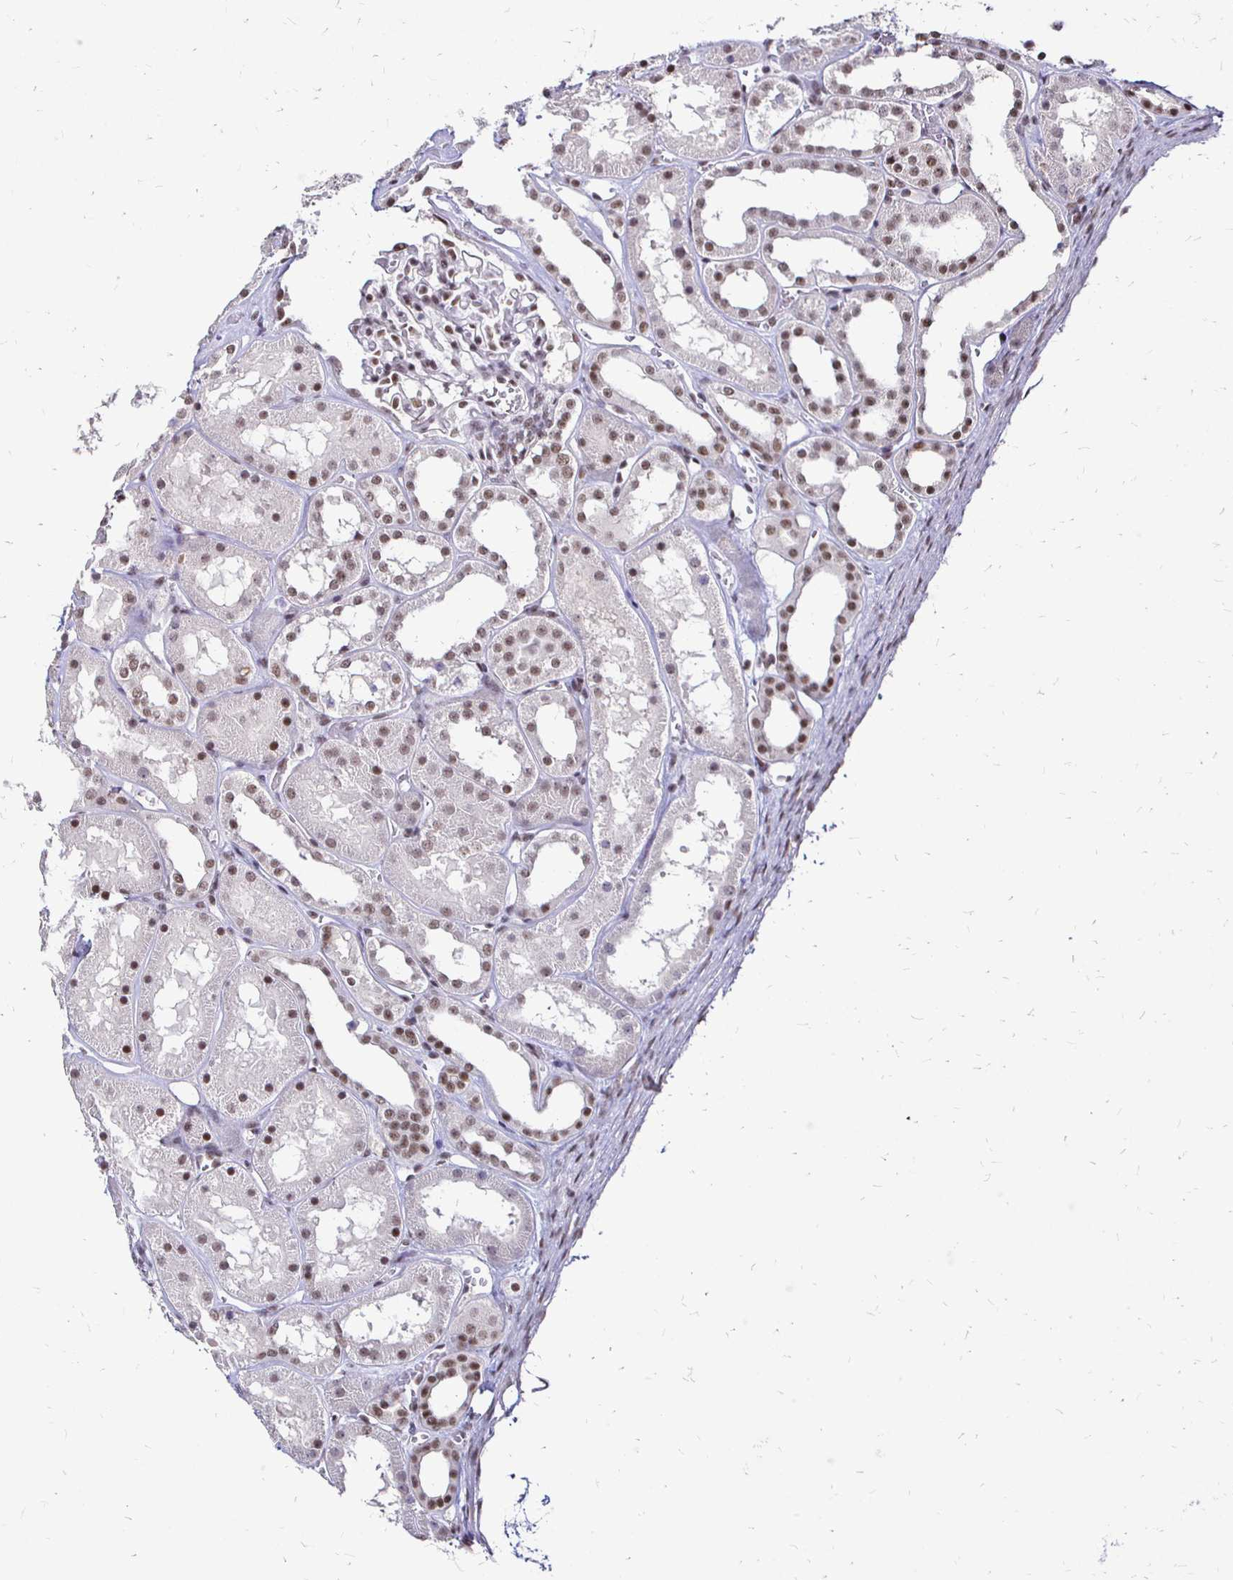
{"staining": {"intensity": "moderate", "quantity": ">75%", "location": "nuclear"}, "tissue": "kidney", "cell_type": "Cells in glomeruli", "image_type": "normal", "snomed": [{"axis": "morphology", "description": "Normal tissue, NOS"}, {"axis": "topography", "description": "Kidney"}], "caption": "Brown immunohistochemical staining in unremarkable kidney reveals moderate nuclear positivity in approximately >75% of cells in glomeruli.", "gene": "SIN3A", "patient": {"sex": "female", "age": 41}}